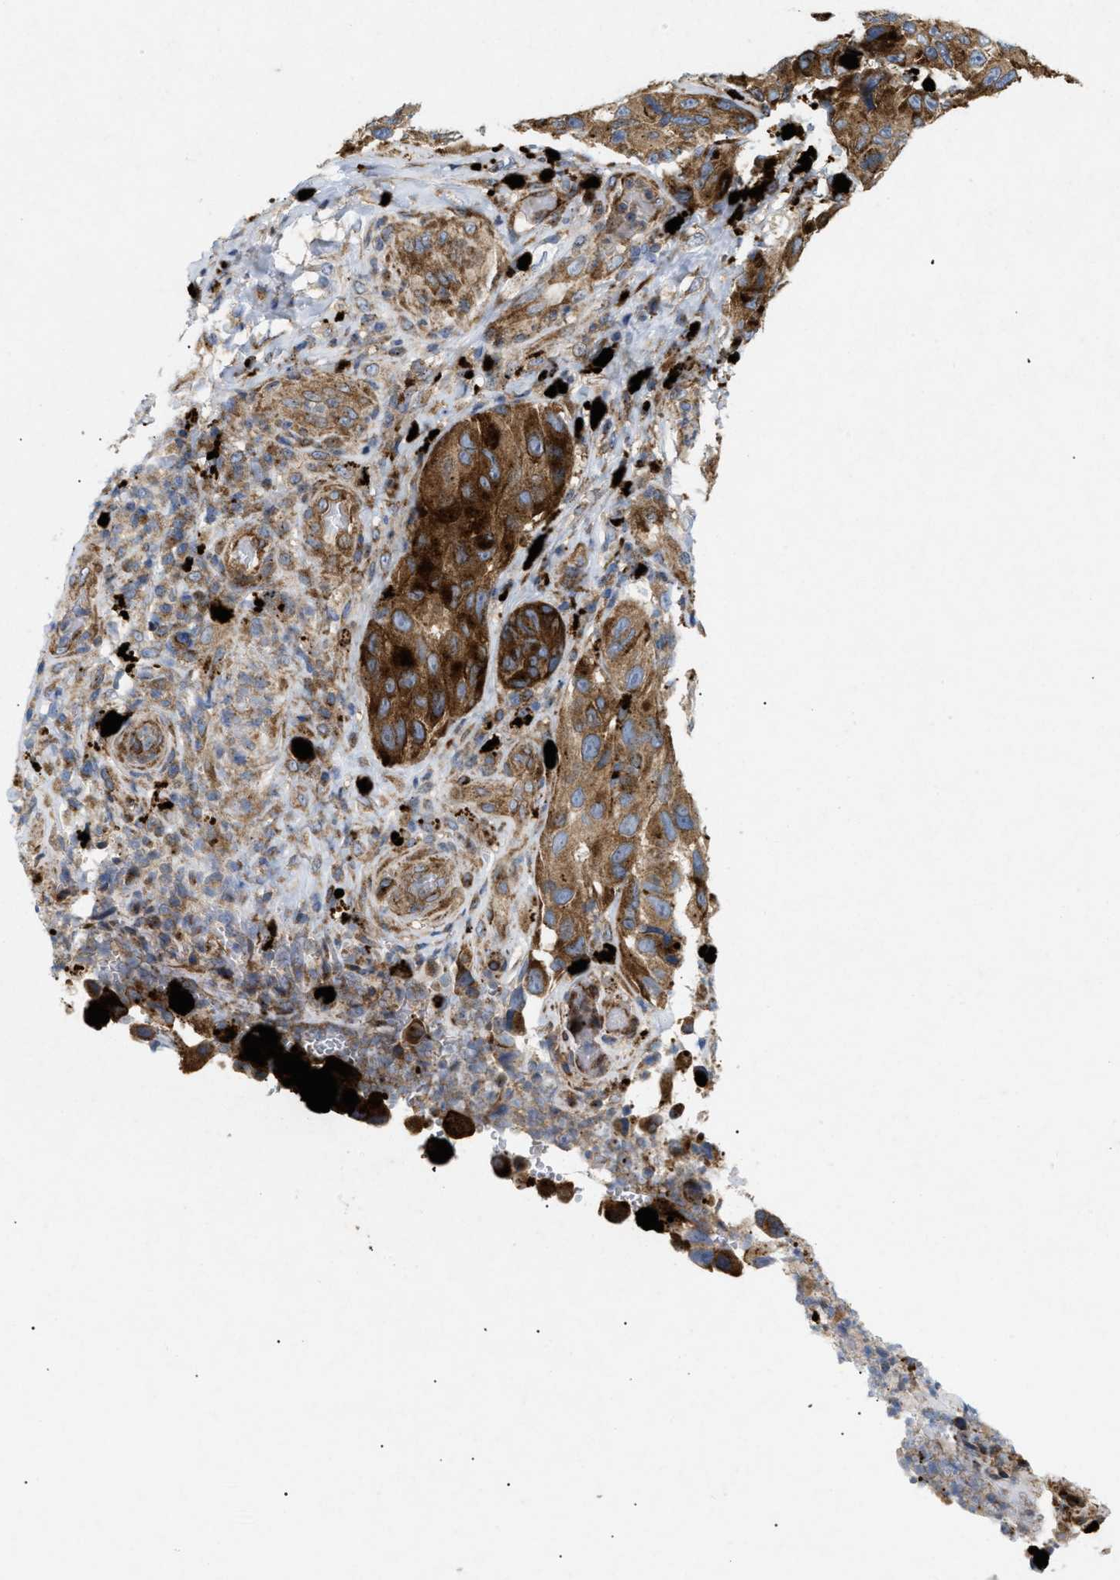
{"staining": {"intensity": "moderate", "quantity": ">75%", "location": "cytoplasmic/membranous"}, "tissue": "melanoma", "cell_type": "Tumor cells", "image_type": "cancer", "snomed": [{"axis": "morphology", "description": "Malignant melanoma, NOS"}, {"axis": "topography", "description": "Skin"}], "caption": "Melanoma tissue shows moderate cytoplasmic/membranous staining in about >75% of tumor cells The protein of interest is stained brown, and the nuclei are stained in blue (DAB (3,3'-diaminobenzidine) IHC with brightfield microscopy, high magnification).", "gene": "DCTN4", "patient": {"sex": "female", "age": 73}}